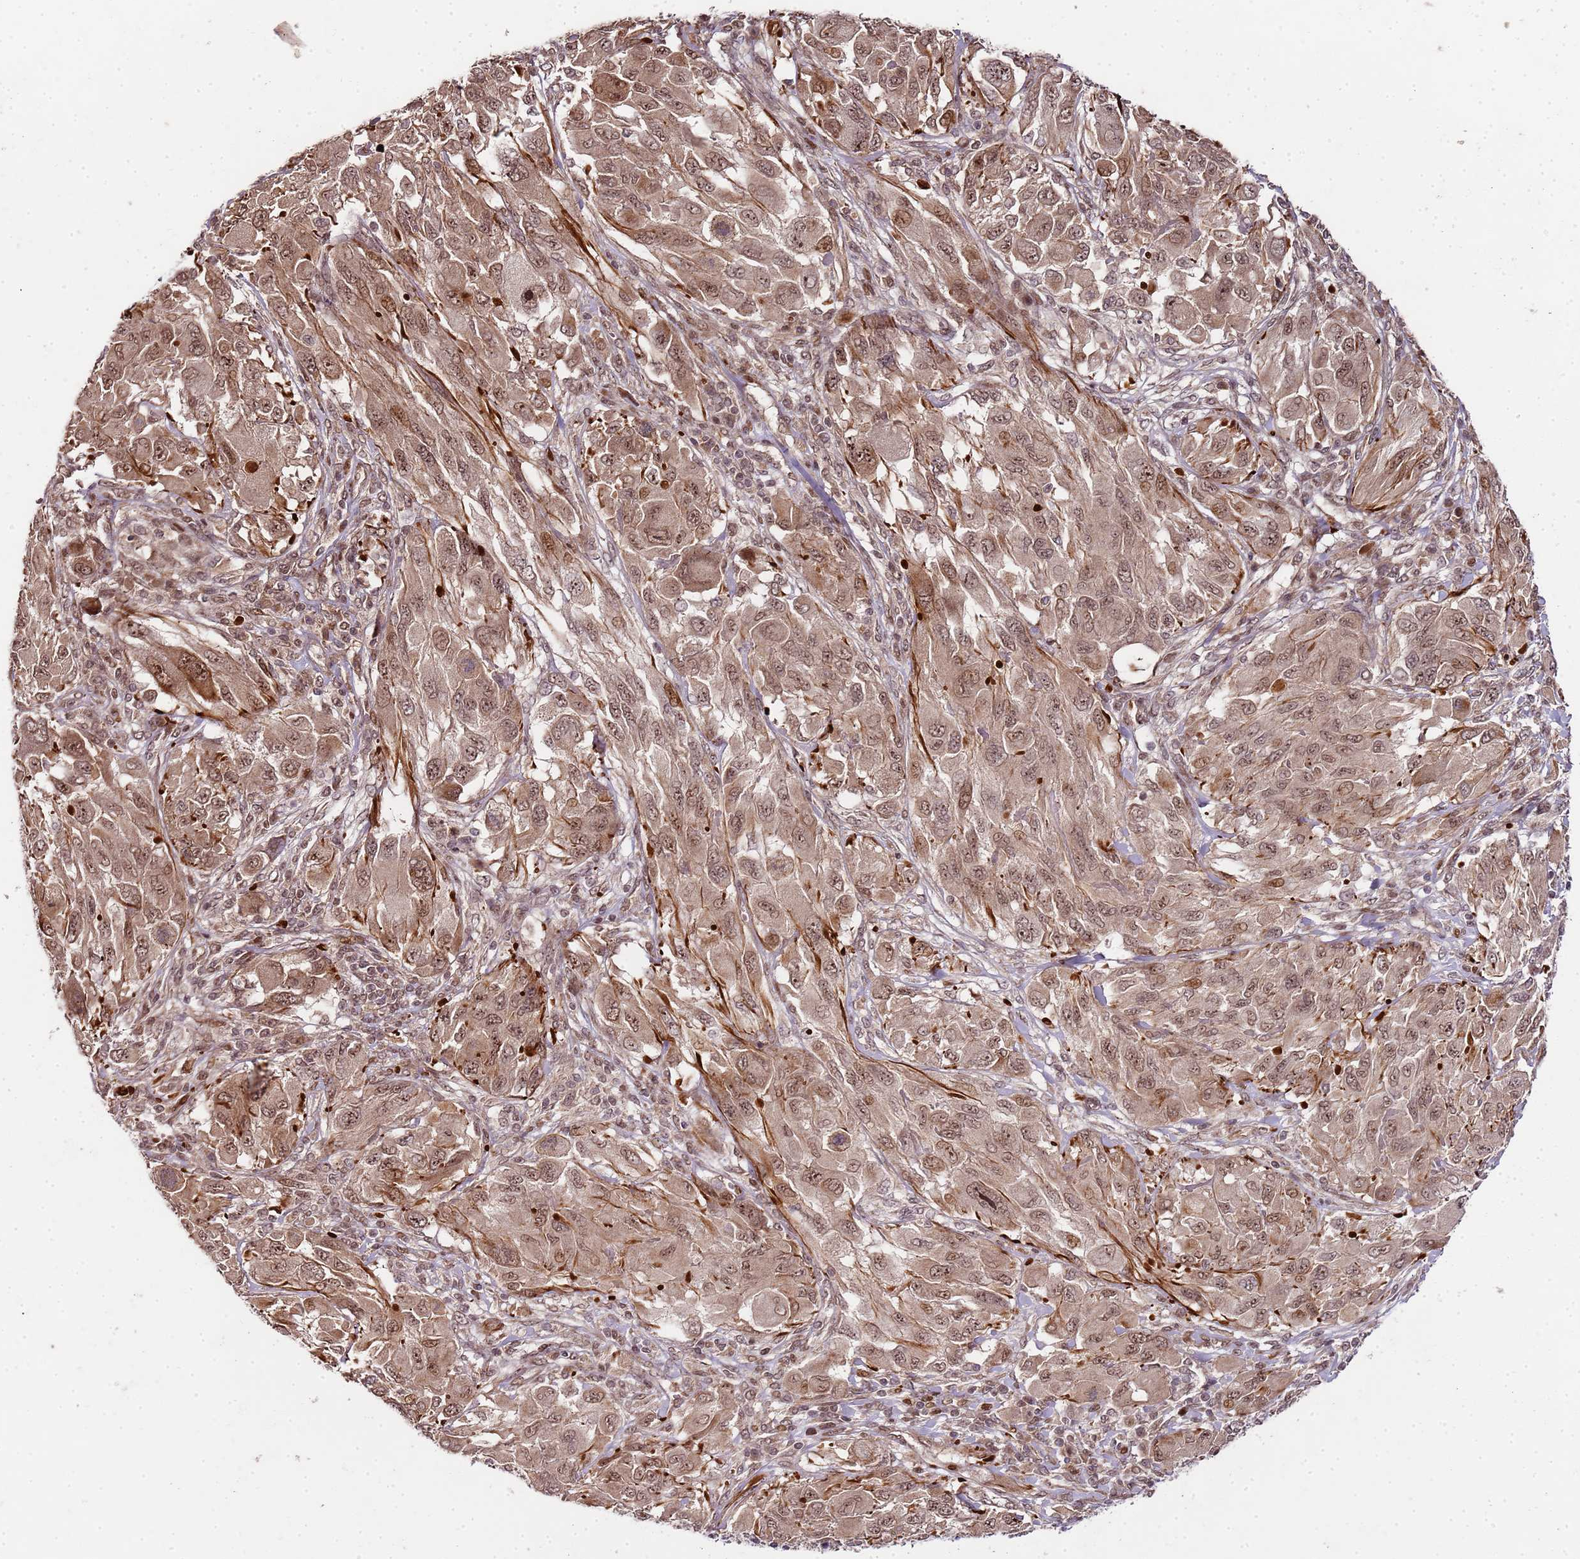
{"staining": {"intensity": "moderate", "quantity": ">75%", "location": "cytoplasmic/membranous,nuclear"}, "tissue": "melanoma", "cell_type": "Tumor cells", "image_type": "cancer", "snomed": [{"axis": "morphology", "description": "Malignant melanoma, NOS"}, {"axis": "topography", "description": "Skin"}], "caption": "The immunohistochemical stain highlights moderate cytoplasmic/membranous and nuclear expression in tumor cells of melanoma tissue.", "gene": "EDC3", "patient": {"sex": "female", "age": 91}}